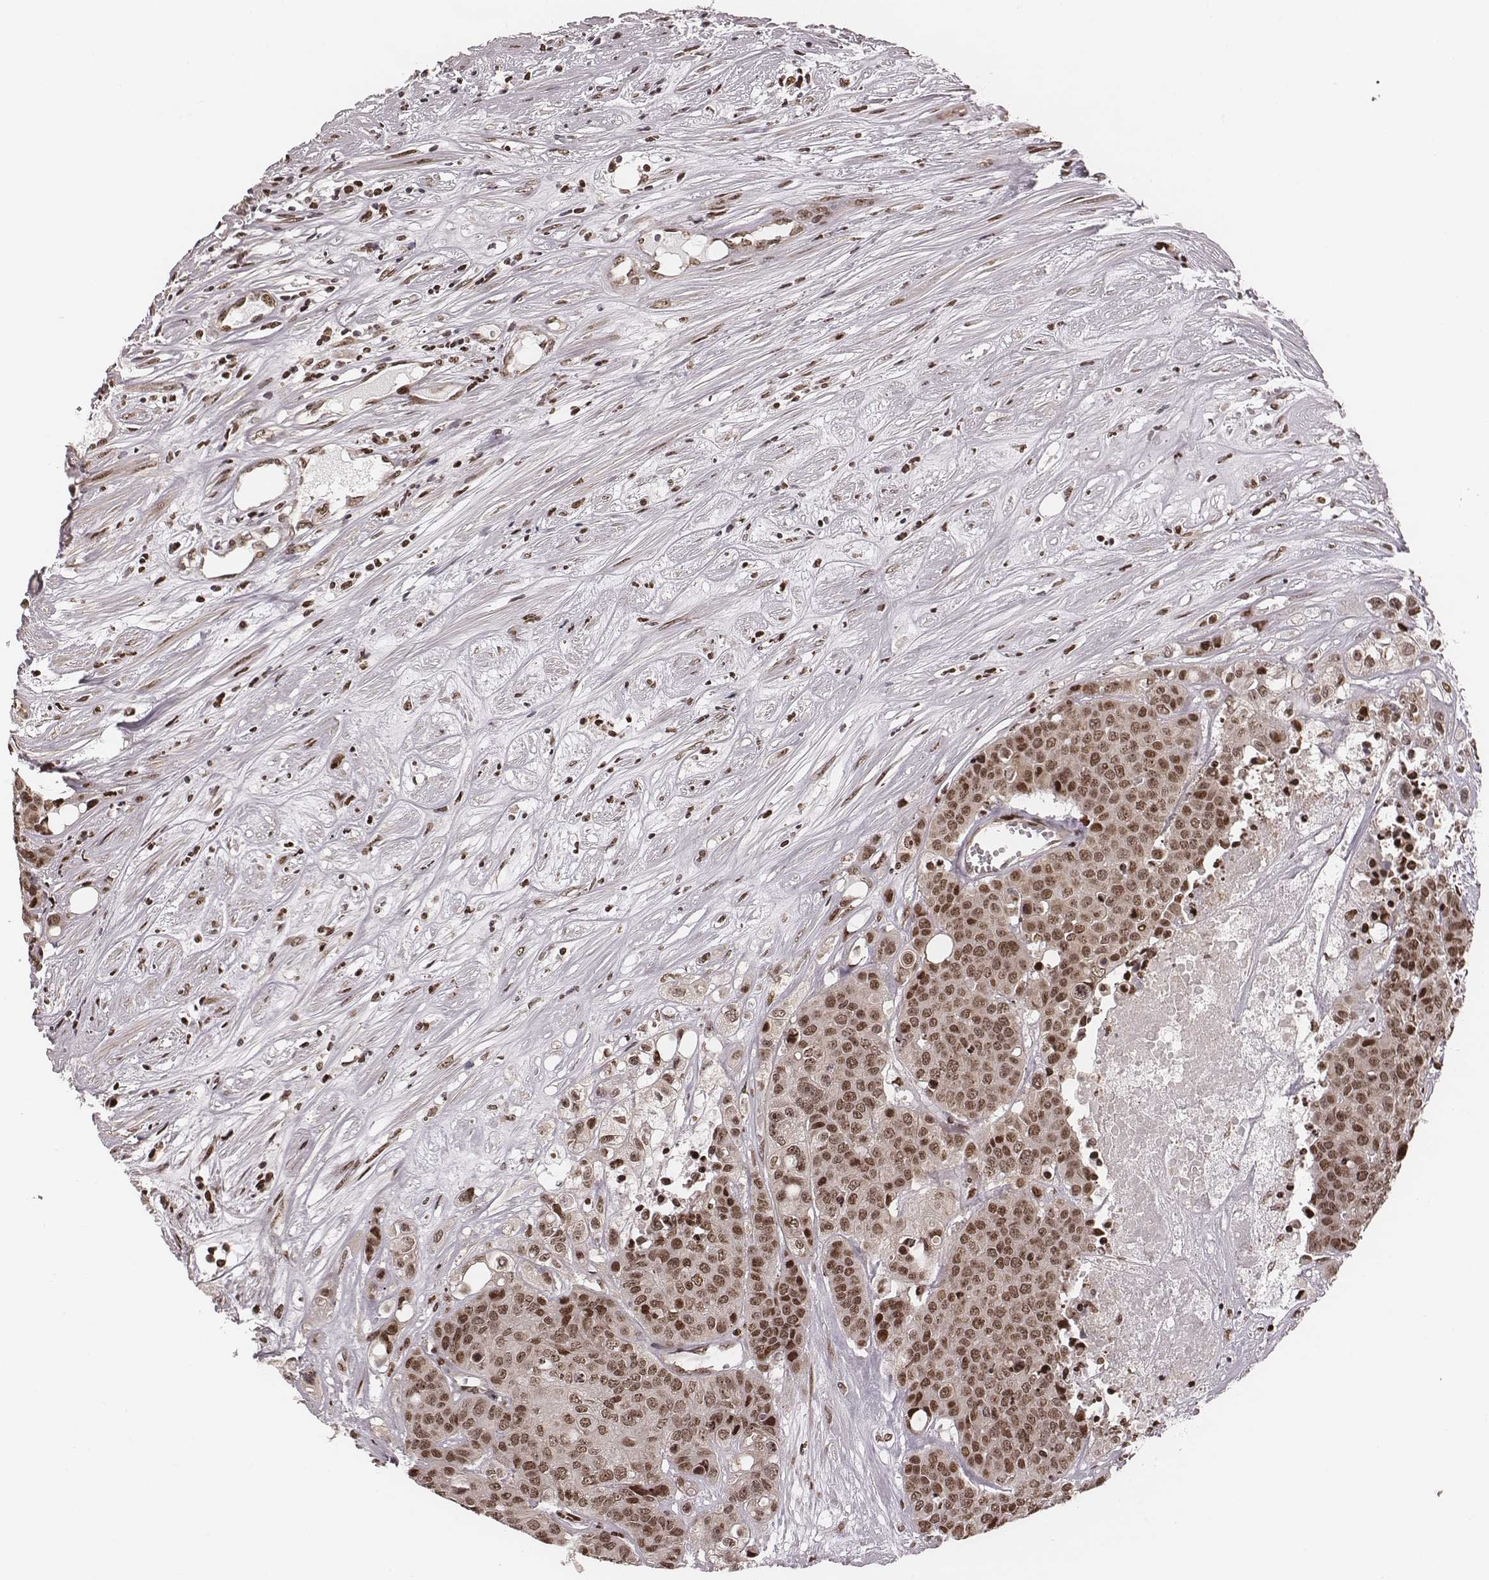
{"staining": {"intensity": "moderate", "quantity": ">75%", "location": "cytoplasmic/membranous,nuclear"}, "tissue": "carcinoid", "cell_type": "Tumor cells", "image_type": "cancer", "snomed": [{"axis": "morphology", "description": "Carcinoid, malignant, NOS"}, {"axis": "topography", "description": "Colon"}], "caption": "Approximately >75% of tumor cells in human carcinoid display moderate cytoplasmic/membranous and nuclear protein expression as visualized by brown immunohistochemical staining.", "gene": "VRK3", "patient": {"sex": "male", "age": 81}}